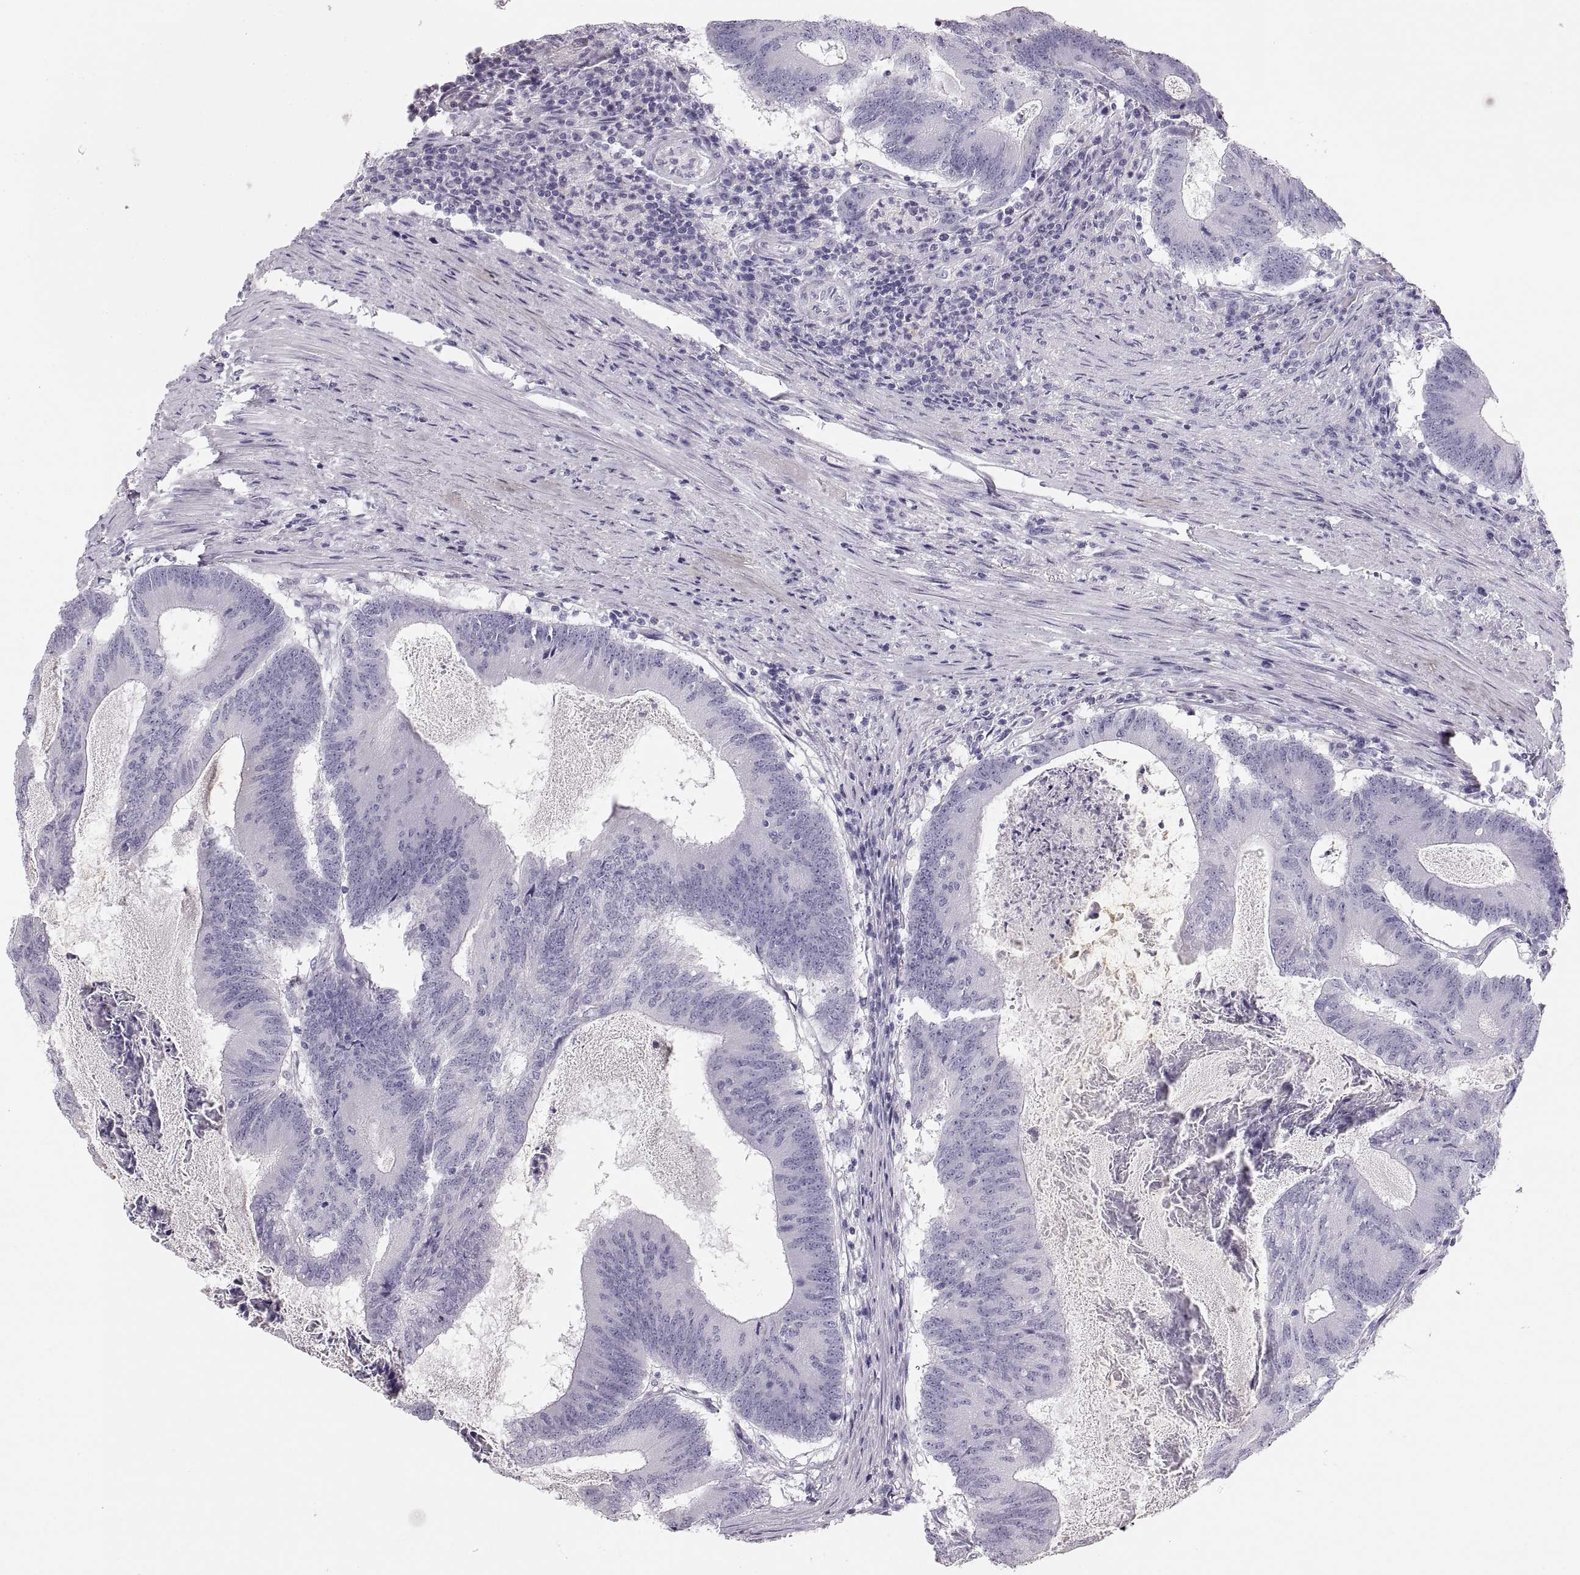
{"staining": {"intensity": "negative", "quantity": "none", "location": "none"}, "tissue": "colorectal cancer", "cell_type": "Tumor cells", "image_type": "cancer", "snomed": [{"axis": "morphology", "description": "Adenocarcinoma, NOS"}, {"axis": "topography", "description": "Colon"}], "caption": "Tumor cells are negative for protein expression in human colorectal cancer (adenocarcinoma).", "gene": "CRYAA", "patient": {"sex": "female", "age": 70}}